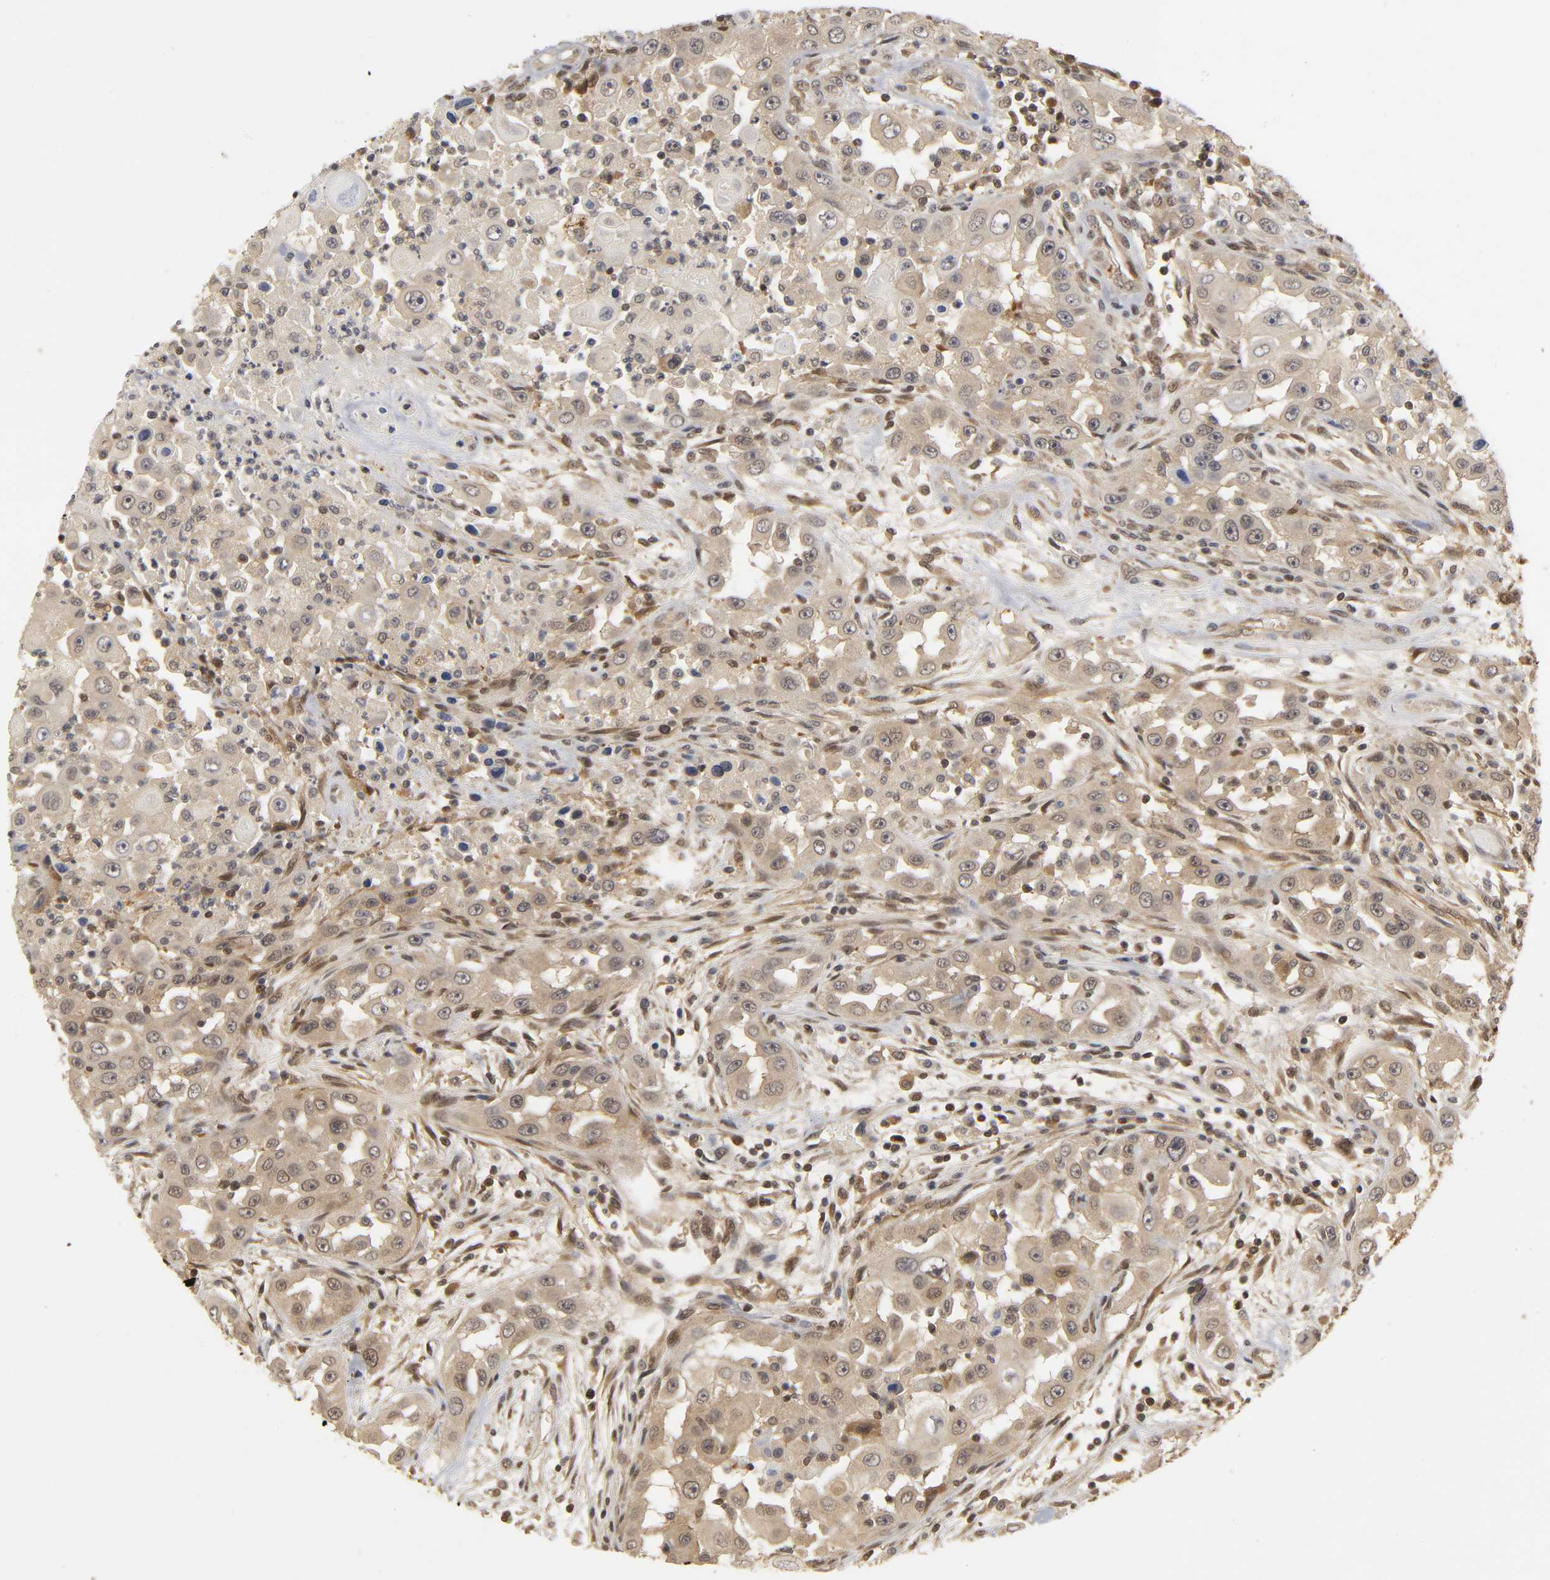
{"staining": {"intensity": "moderate", "quantity": ">75%", "location": "cytoplasmic/membranous"}, "tissue": "head and neck cancer", "cell_type": "Tumor cells", "image_type": "cancer", "snomed": [{"axis": "morphology", "description": "Carcinoma, NOS"}, {"axis": "topography", "description": "Head-Neck"}], "caption": "Immunohistochemical staining of head and neck cancer reveals moderate cytoplasmic/membranous protein expression in about >75% of tumor cells. (brown staining indicates protein expression, while blue staining denotes nuclei).", "gene": "PARK7", "patient": {"sex": "male", "age": 87}}